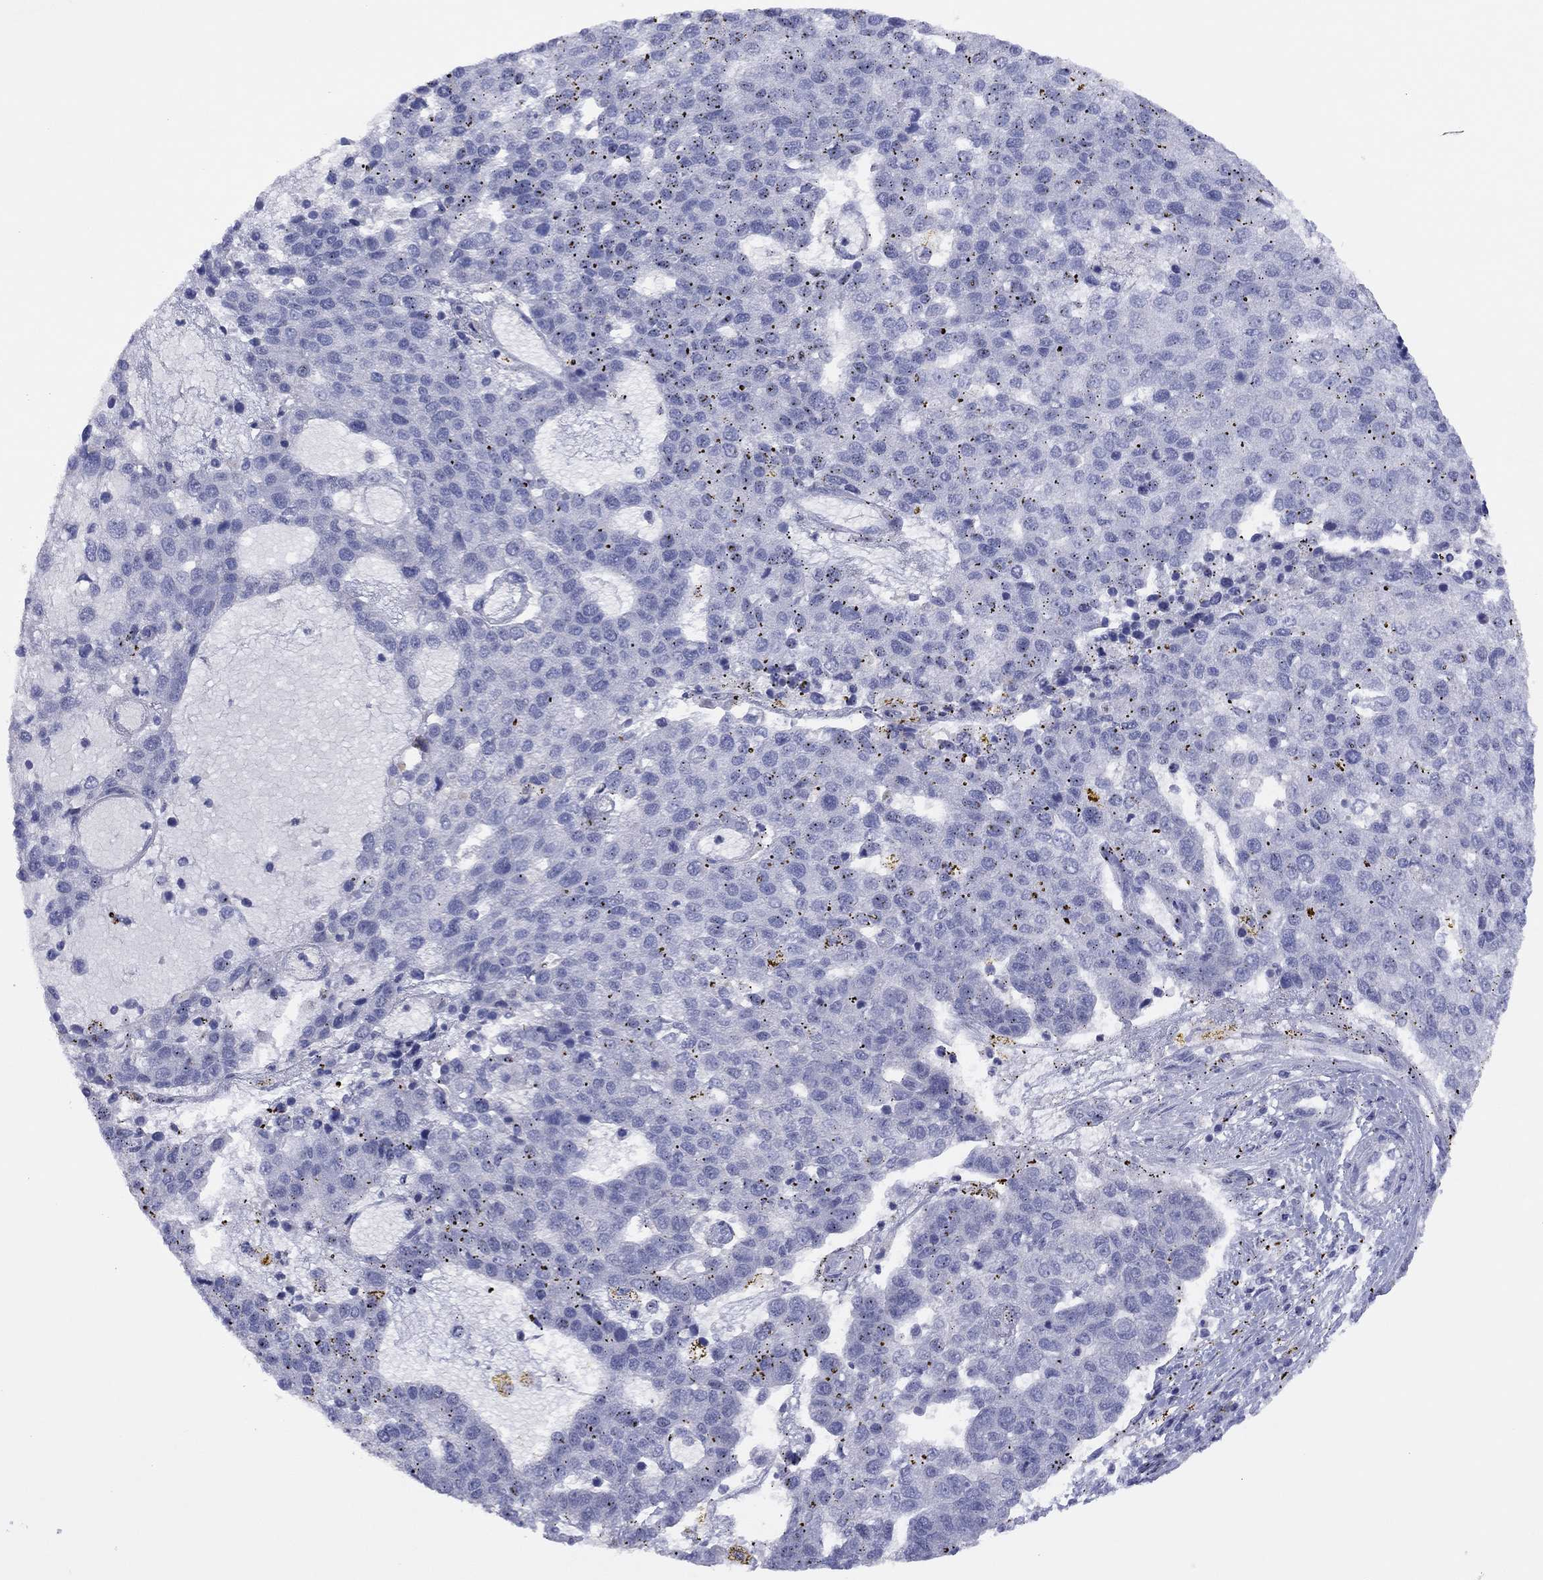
{"staining": {"intensity": "negative", "quantity": "none", "location": "none"}, "tissue": "pancreatic cancer", "cell_type": "Tumor cells", "image_type": "cancer", "snomed": [{"axis": "morphology", "description": "Adenocarcinoma, NOS"}, {"axis": "topography", "description": "Pancreas"}], "caption": "Immunohistochemistry (IHC) histopathology image of human pancreatic cancer stained for a protein (brown), which displays no expression in tumor cells. (DAB (3,3'-diaminobenzidine) IHC, high magnification).", "gene": "CYP2B6", "patient": {"sex": "female", "age": 61}}